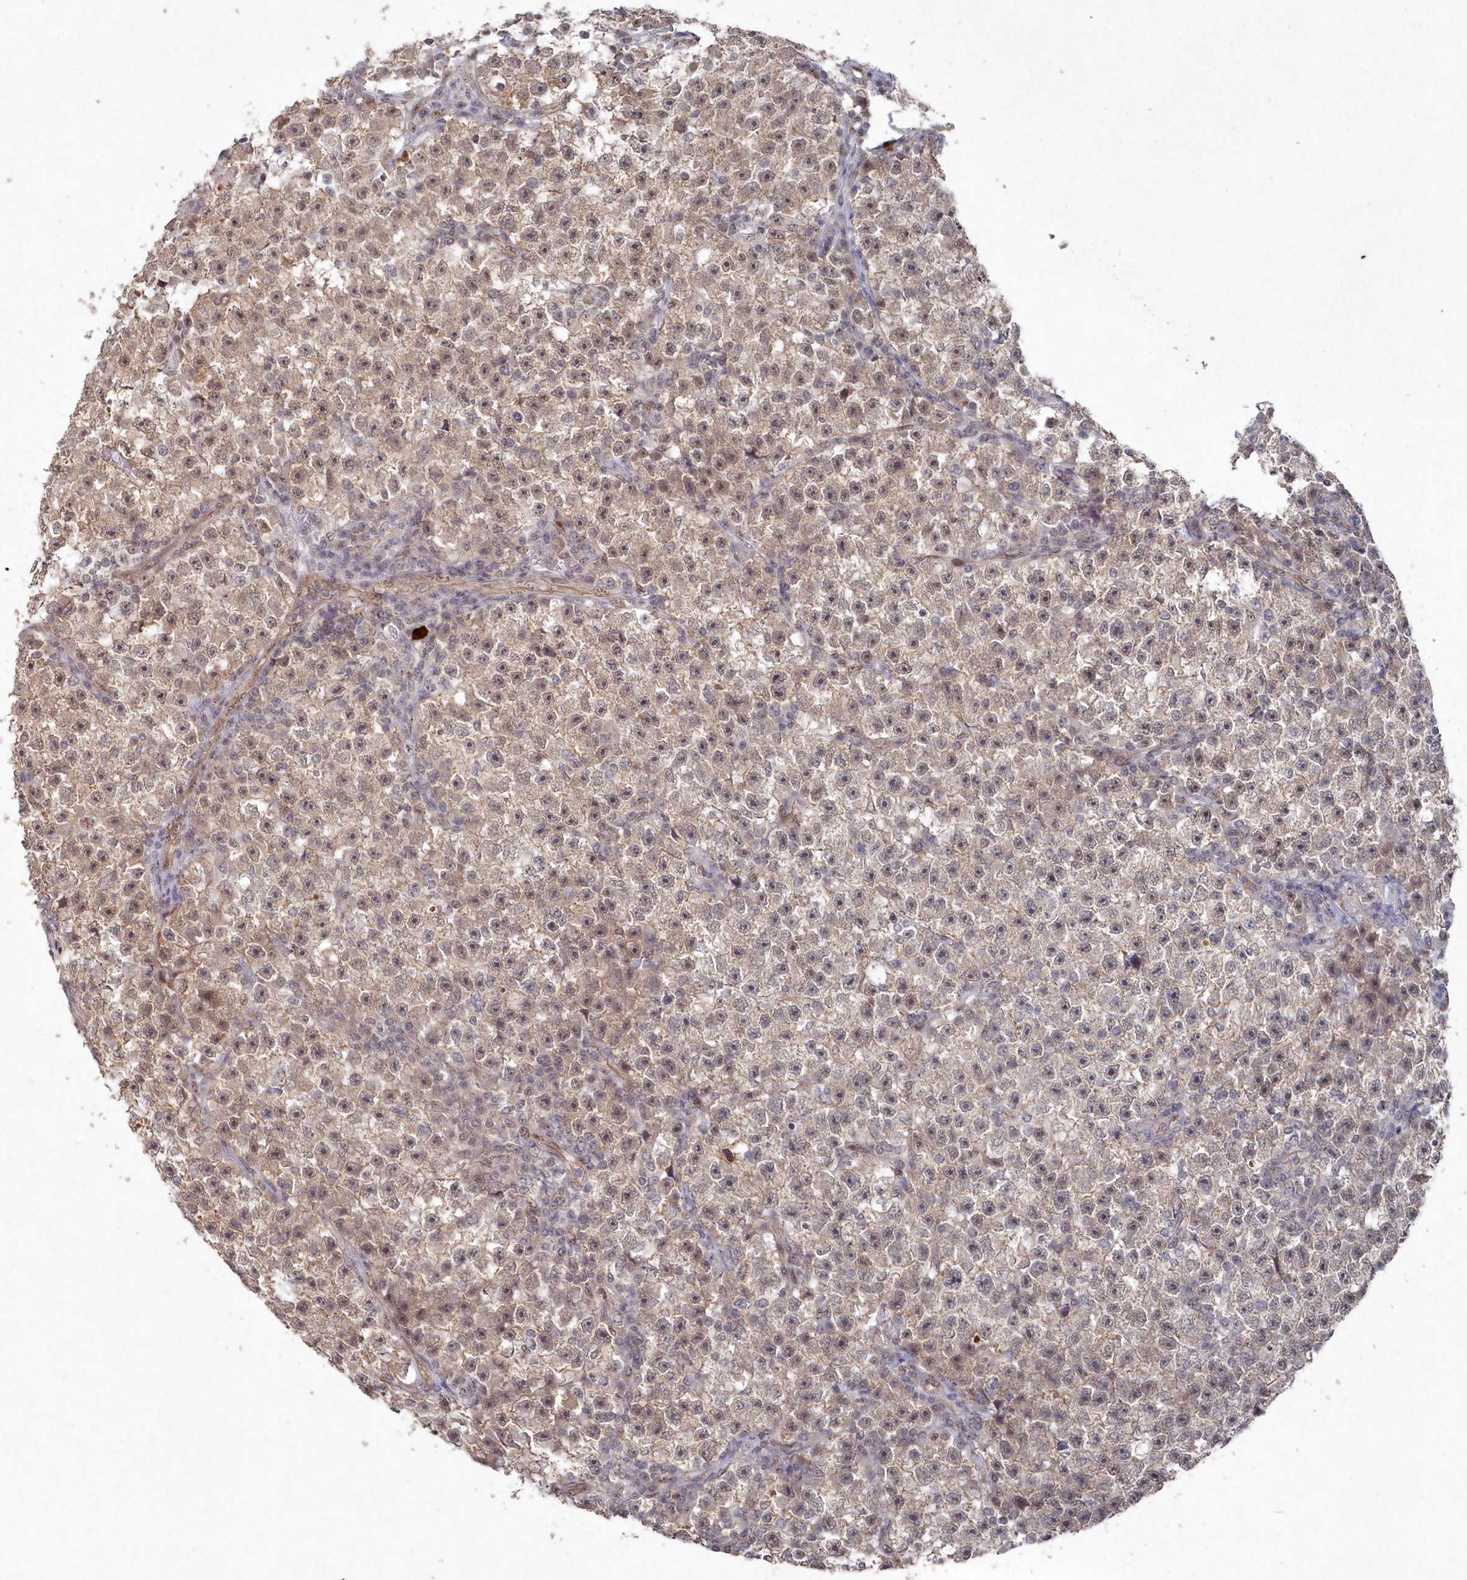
{"staining": {"intensity": "weak", "quantity": ">75%", "location": "cytoplasmic/membranous"}, "tissue": "testis cancer", "cell_type": "Tumor cells", "image_type": "cancer", "snomed": [{"axis": "morphology", "description": "Seminoma, NOS"}, {"axis": "topography", "description": "Testis"}], "caption": "Testis seminoma was stained to show a protein in brown. There is low levels of weak cytoplasmic/membranous staining in approximately >75% of tumor cells.", "gene": "VSIG2", "patient": {"sex": "male", "age": 22}}